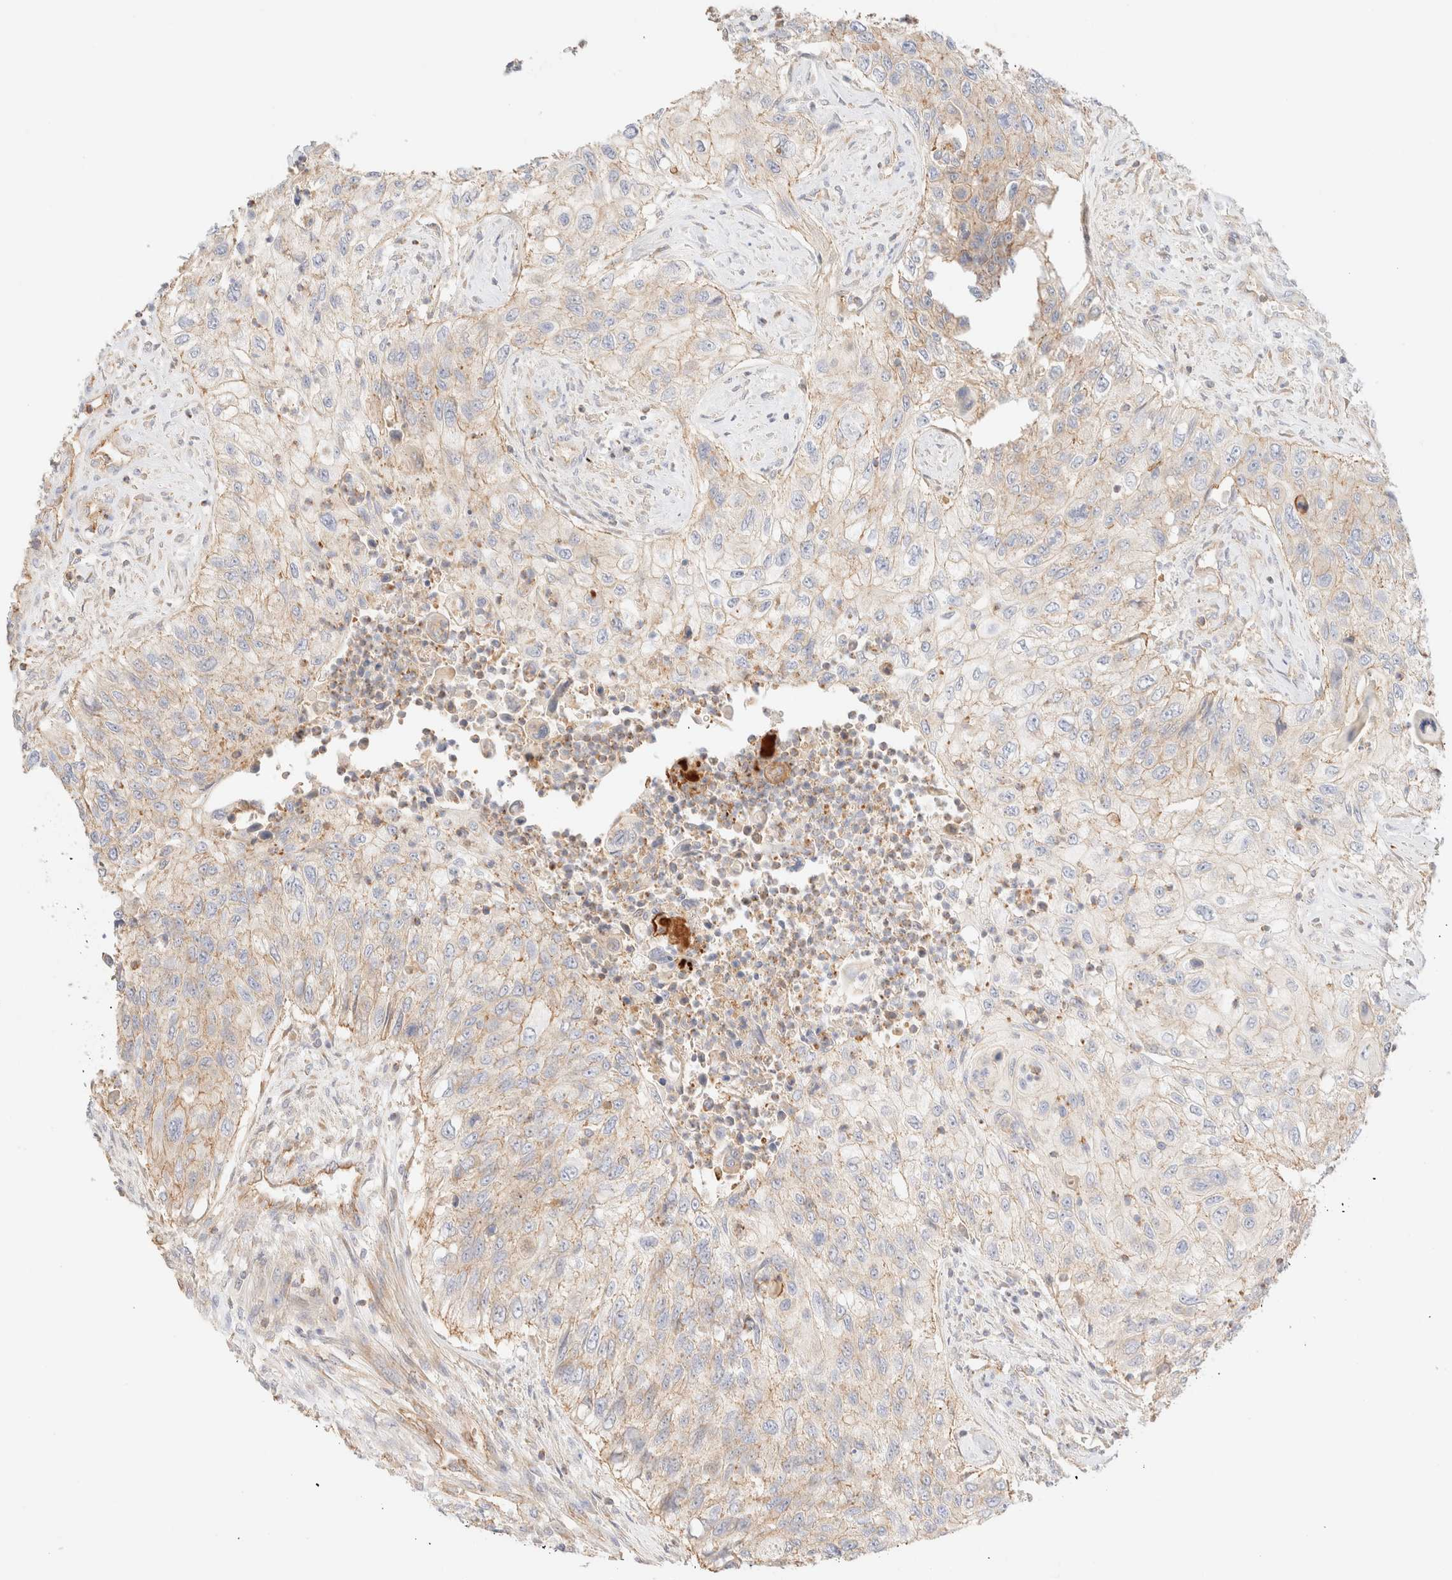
{"staining": {"intensity": "weak", "quantity": "<25%", "location": "cytoplasmic/membranous"}, "tissue": "urothelial cancer", "cell_type": "Tumor cells", "image_type": "cancer", "snomed": [{"axis": "morphology", "description": "Urothelial carcinoma, High grade"}, {"axis": "topography", "description": "Urinary bladder"}], "caption": "DAB immunohistochemical staining of urothelial carcinoma (high-grade) shows no significant positivity in tumor cells.", "gene": "MYO10", "patient": {"sex": "female", "age": 60}}